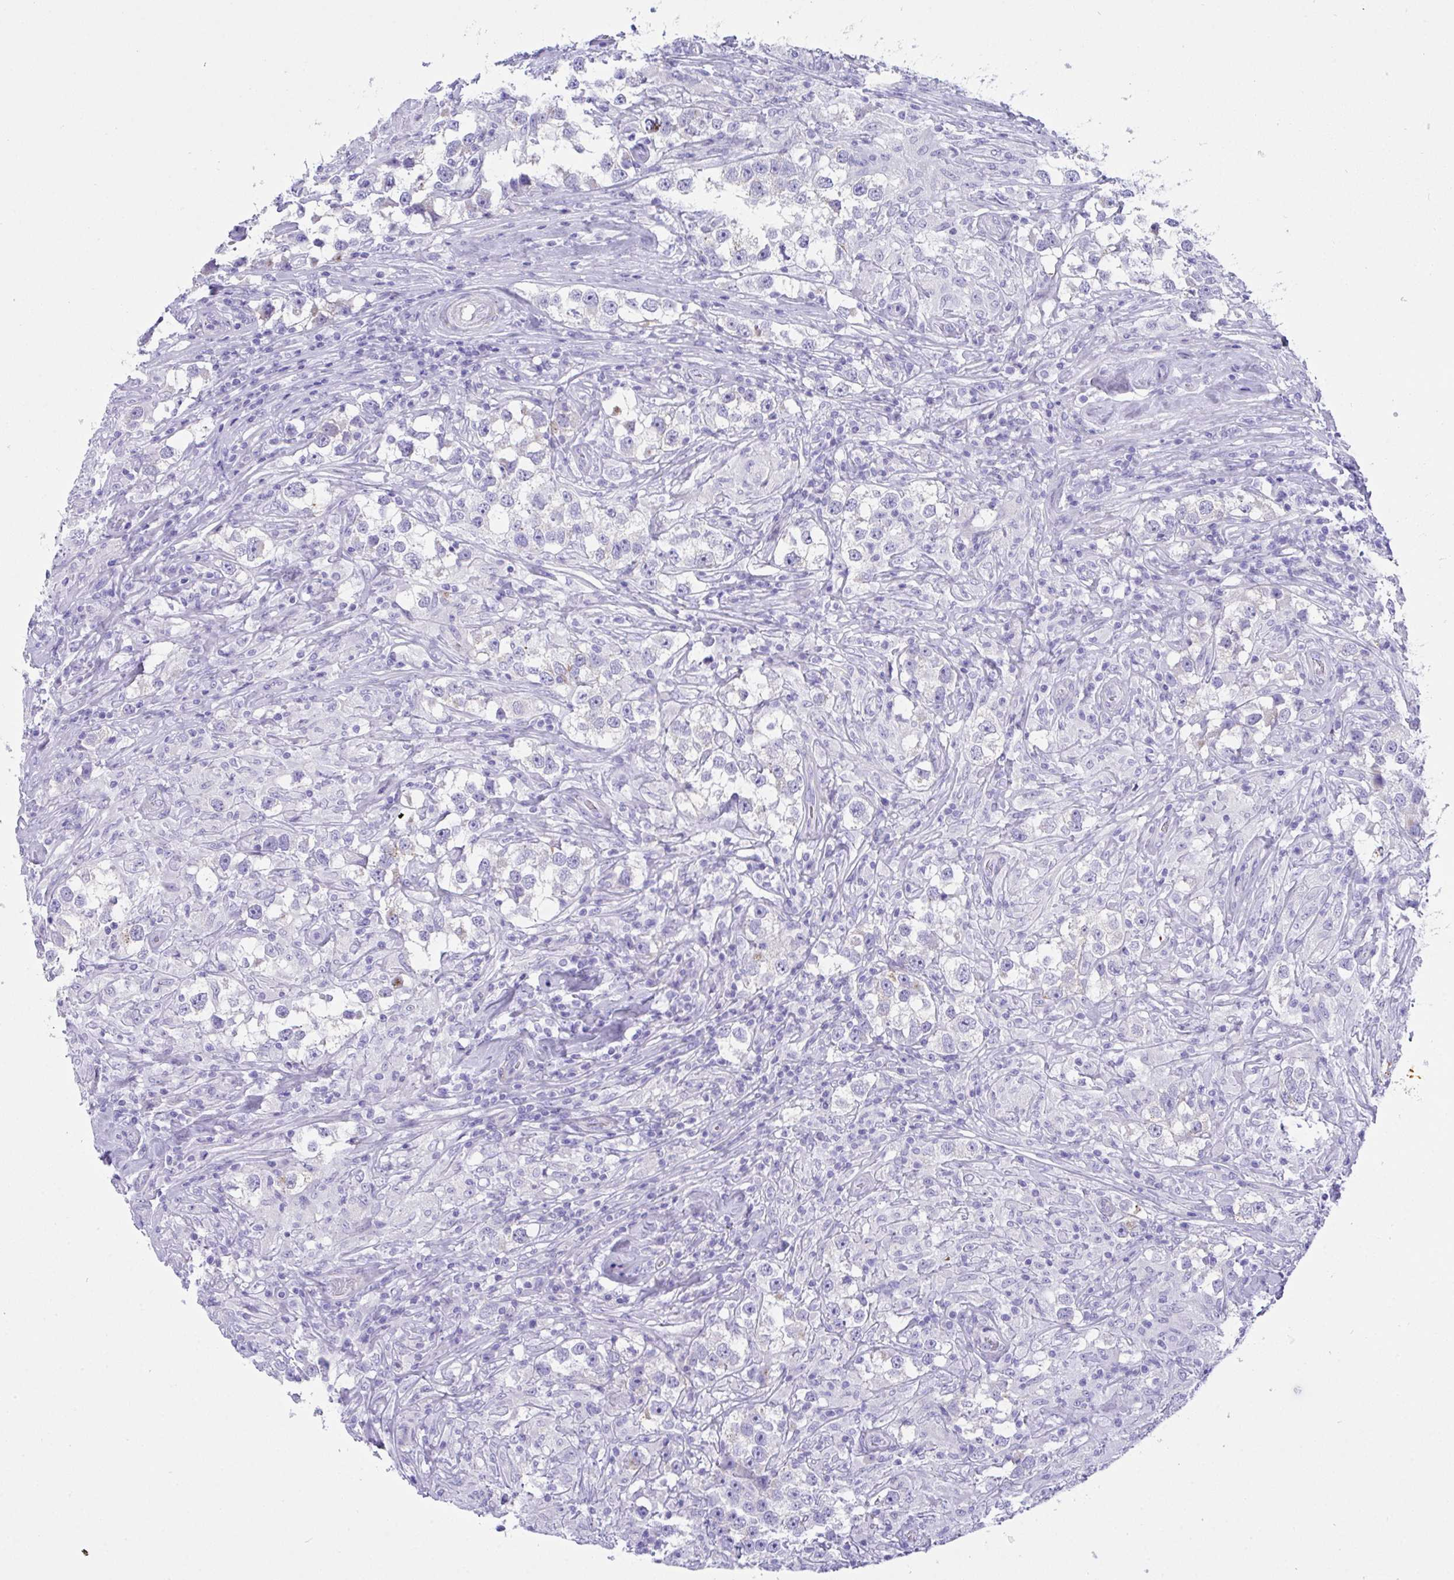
{"staining": {"intensity": "negative", "quantity": "none", "location": "none"}, "tissue": "testis cancer", "cell_type": "Tumor cells", "image_type": "cancer", "snomed": [{"axis": "morphology", "description": "Seminoma, NOS"}, {"axis": "topography", "description": "Testis"}], "caption": "Protein analysis of seminoma (testis) shows no significant staining in tumor cells.", "gene": "TMEM106B", "patient": {"sex": "male", "age": 46}}